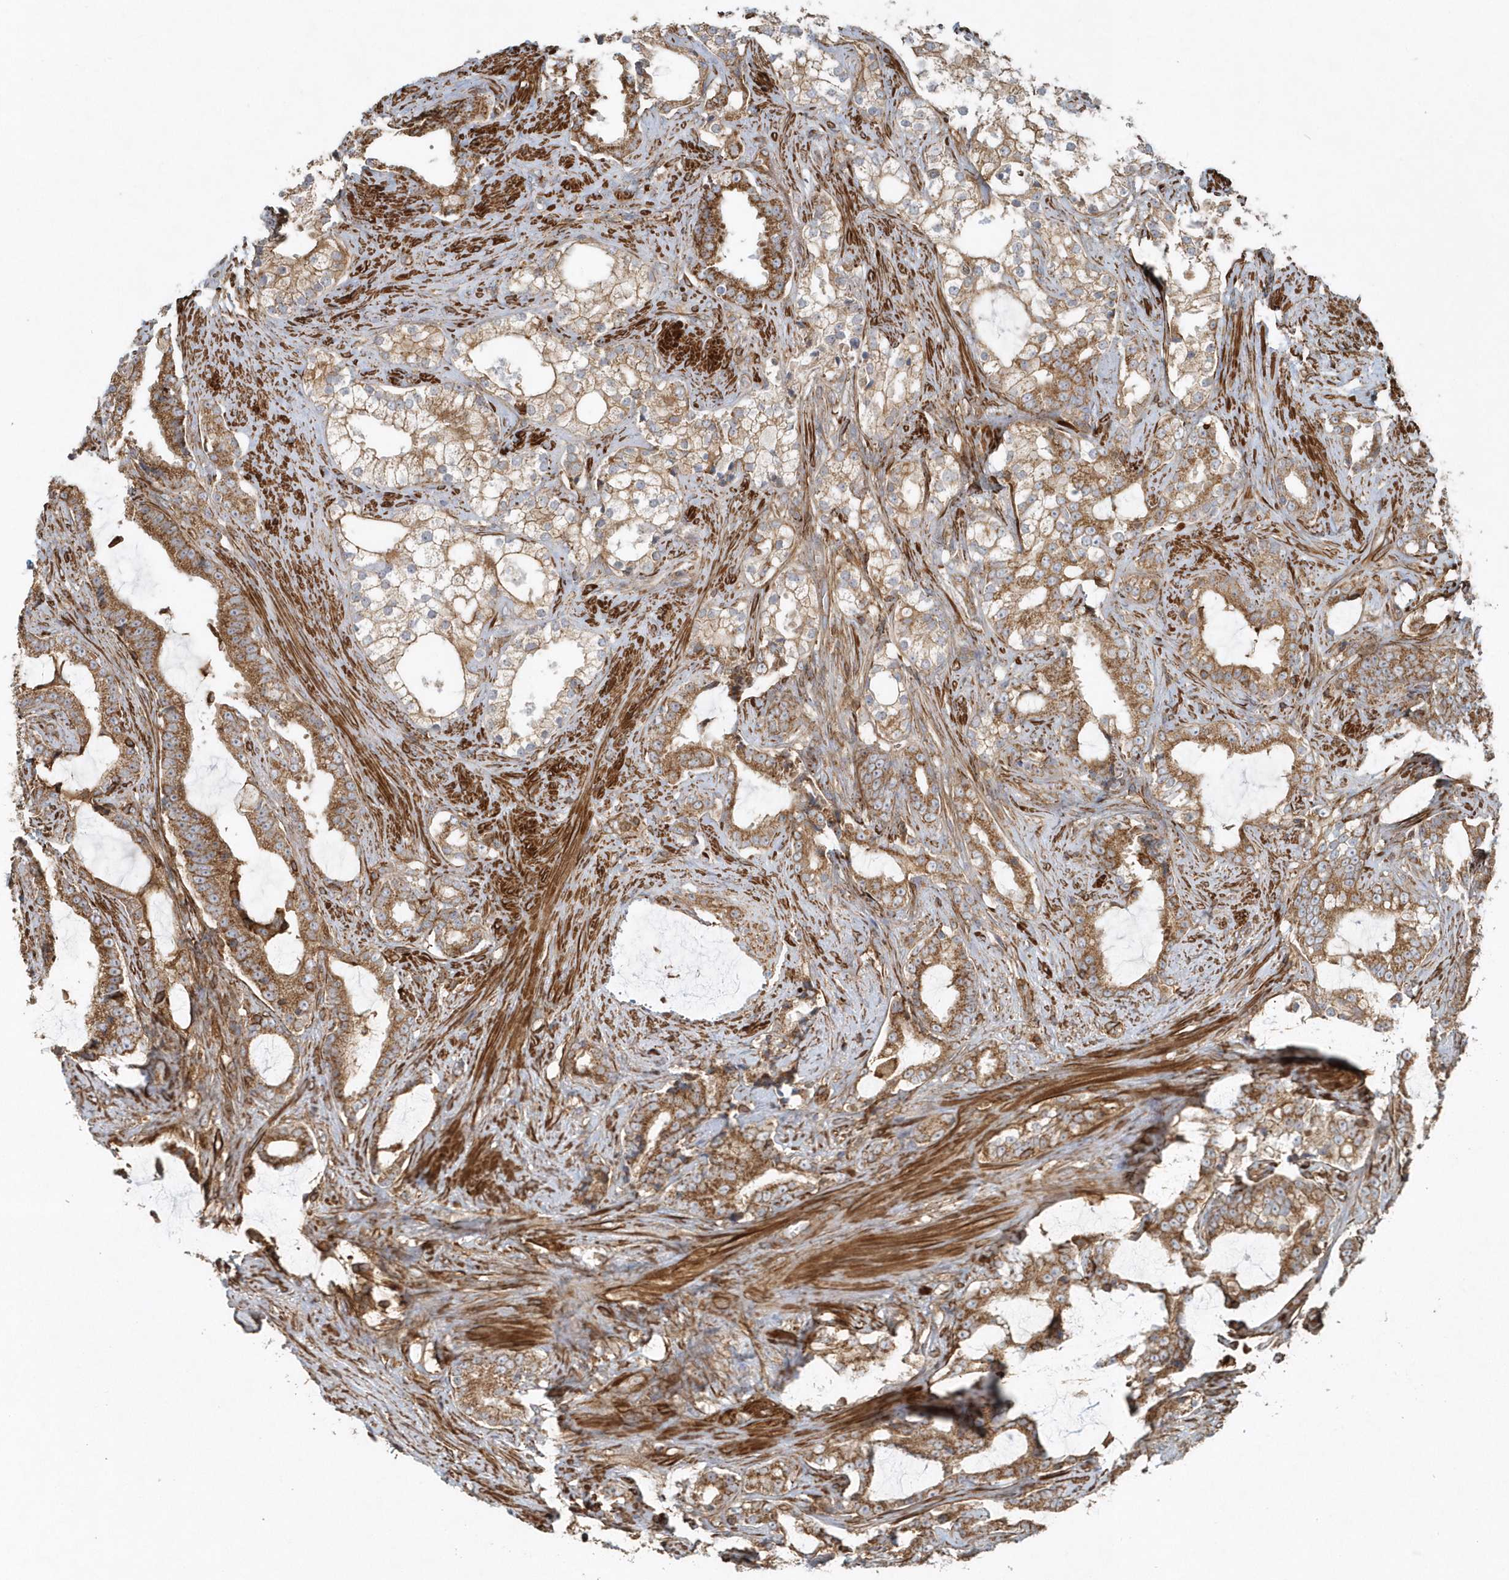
{"staining": {"intensity": "moderate", "quantity": ">75%", "location": "cytoplasmic/membranous"}, "tissue": "prostate cancer", "cell_type": "Tumor cells", "image_type": "cancer", "snomed": [{"axis": "morphology", "description": "Adenocarcinoma, Low grade"}, {"axis": "topography", "description": "Prostate"}], "caption": "A high-resolution photomicrograph shows immunohistochemistry (IHC) staining of low-grade adenocarcinoma (prostate), which demonstrates moderate cytoplasmic/membranous positivity in about >75% of tumor cells.", "gene": "MMUT", "patient": {"sex": "male", "age": 58}}